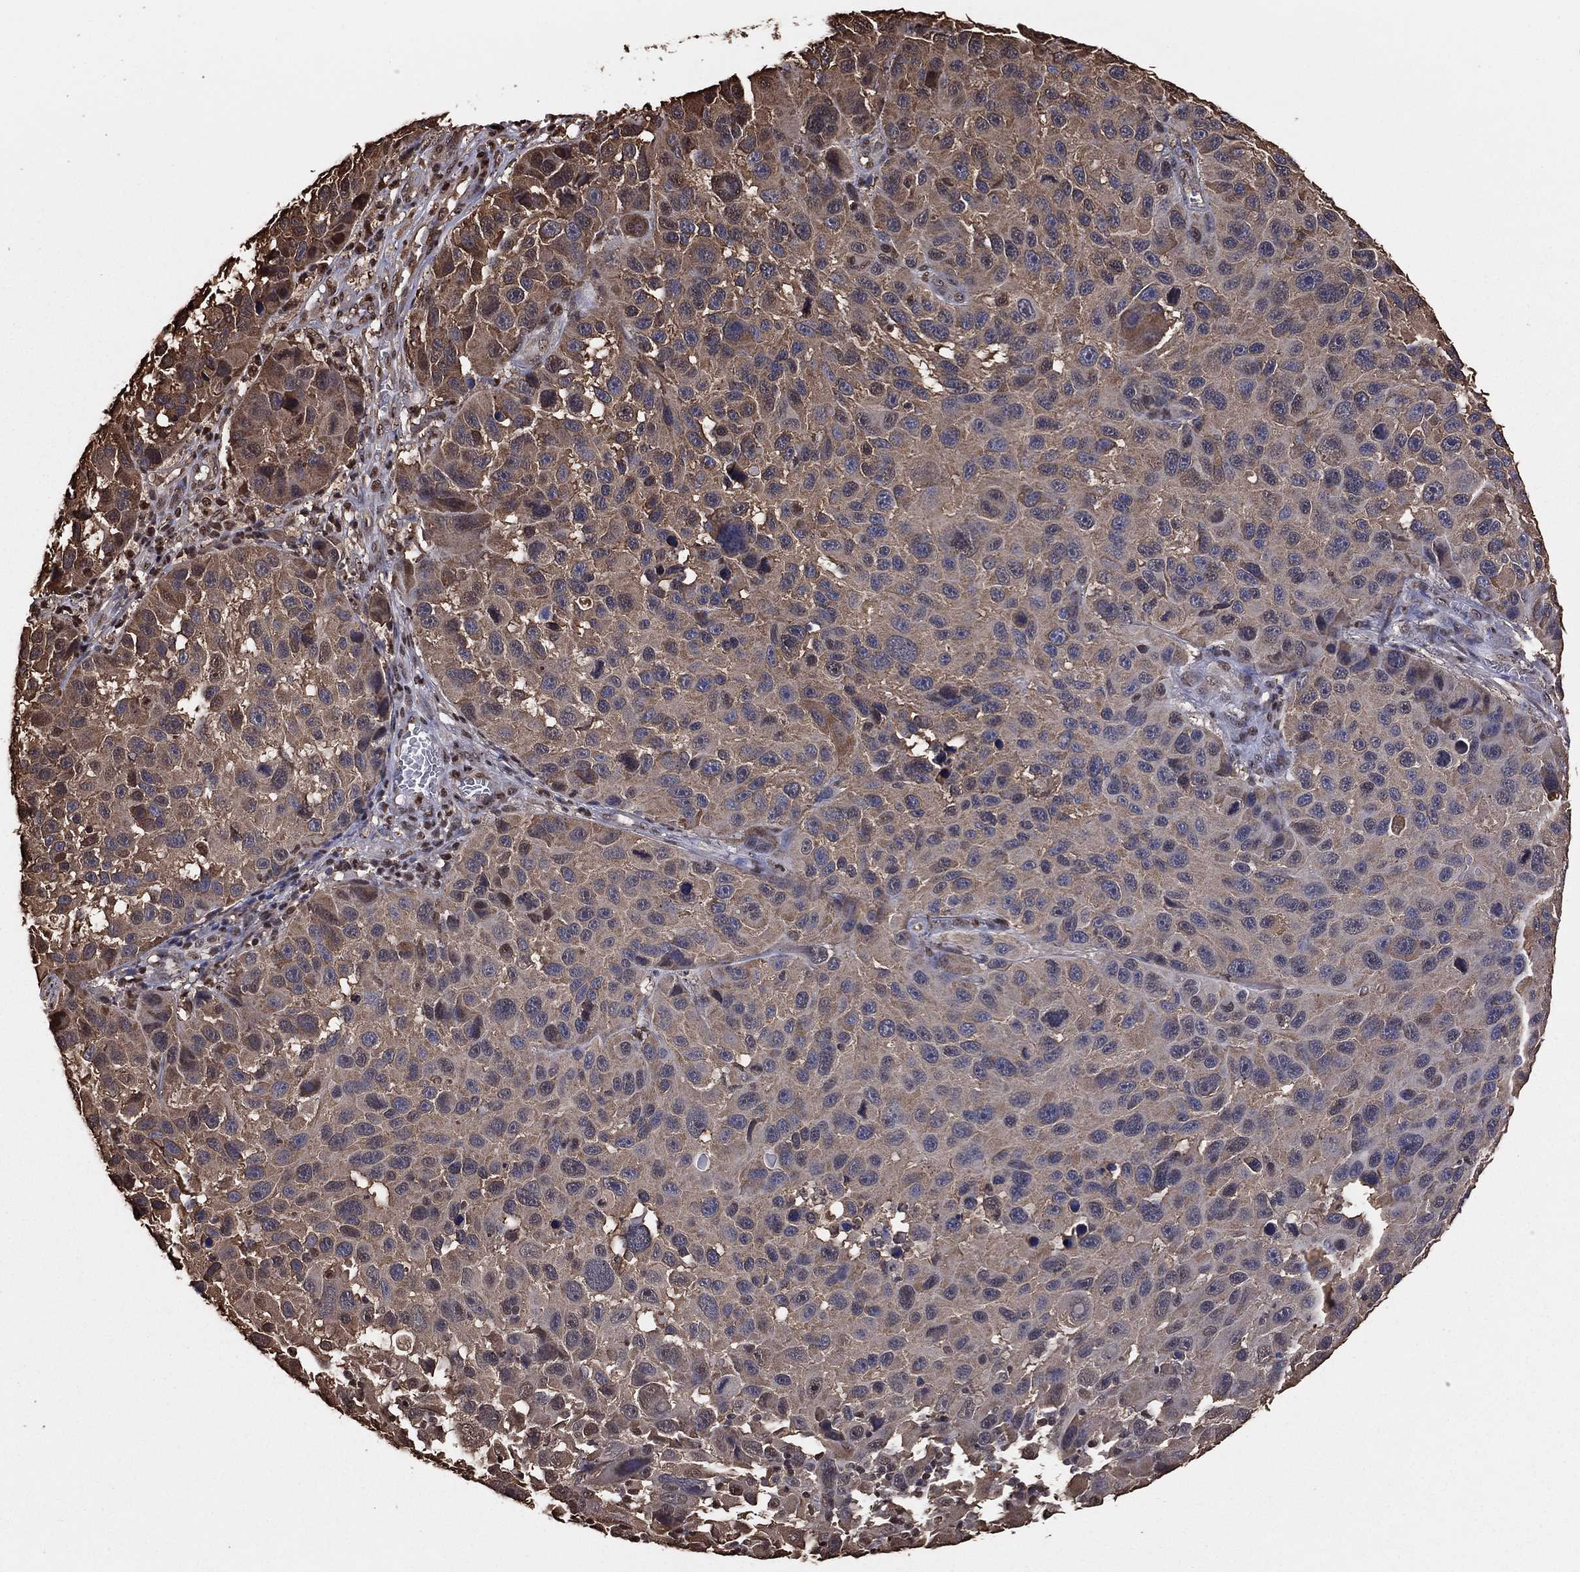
{"staining": {"intensity": "moderate", "quantity": "25%-75%", "location": "cytoplasmic/membranous"}, "tissue": "melanoma", "cell_type": "Tumor cells", "image_type": "cancer", "snomed": [{"axis": "morphology", "description": "Malignant melanoma, NOS"}, {"axis": "topography", "description": "Skin"}], "caption": "Melanoma was stained to show a protein in brown. There is medium levels of moderate cytoplasmic/membranous staining in about 25%-75% of tumor cells. The staining was performed using DAB (3,3'-diaminobenzidine) to visualize the protein expression in brown, while the nuclei were stained in blue with hematoxylin (Magnification: 20x).", "gene": "GAPDH", "patient": {"sex": "male", "age": 53}}